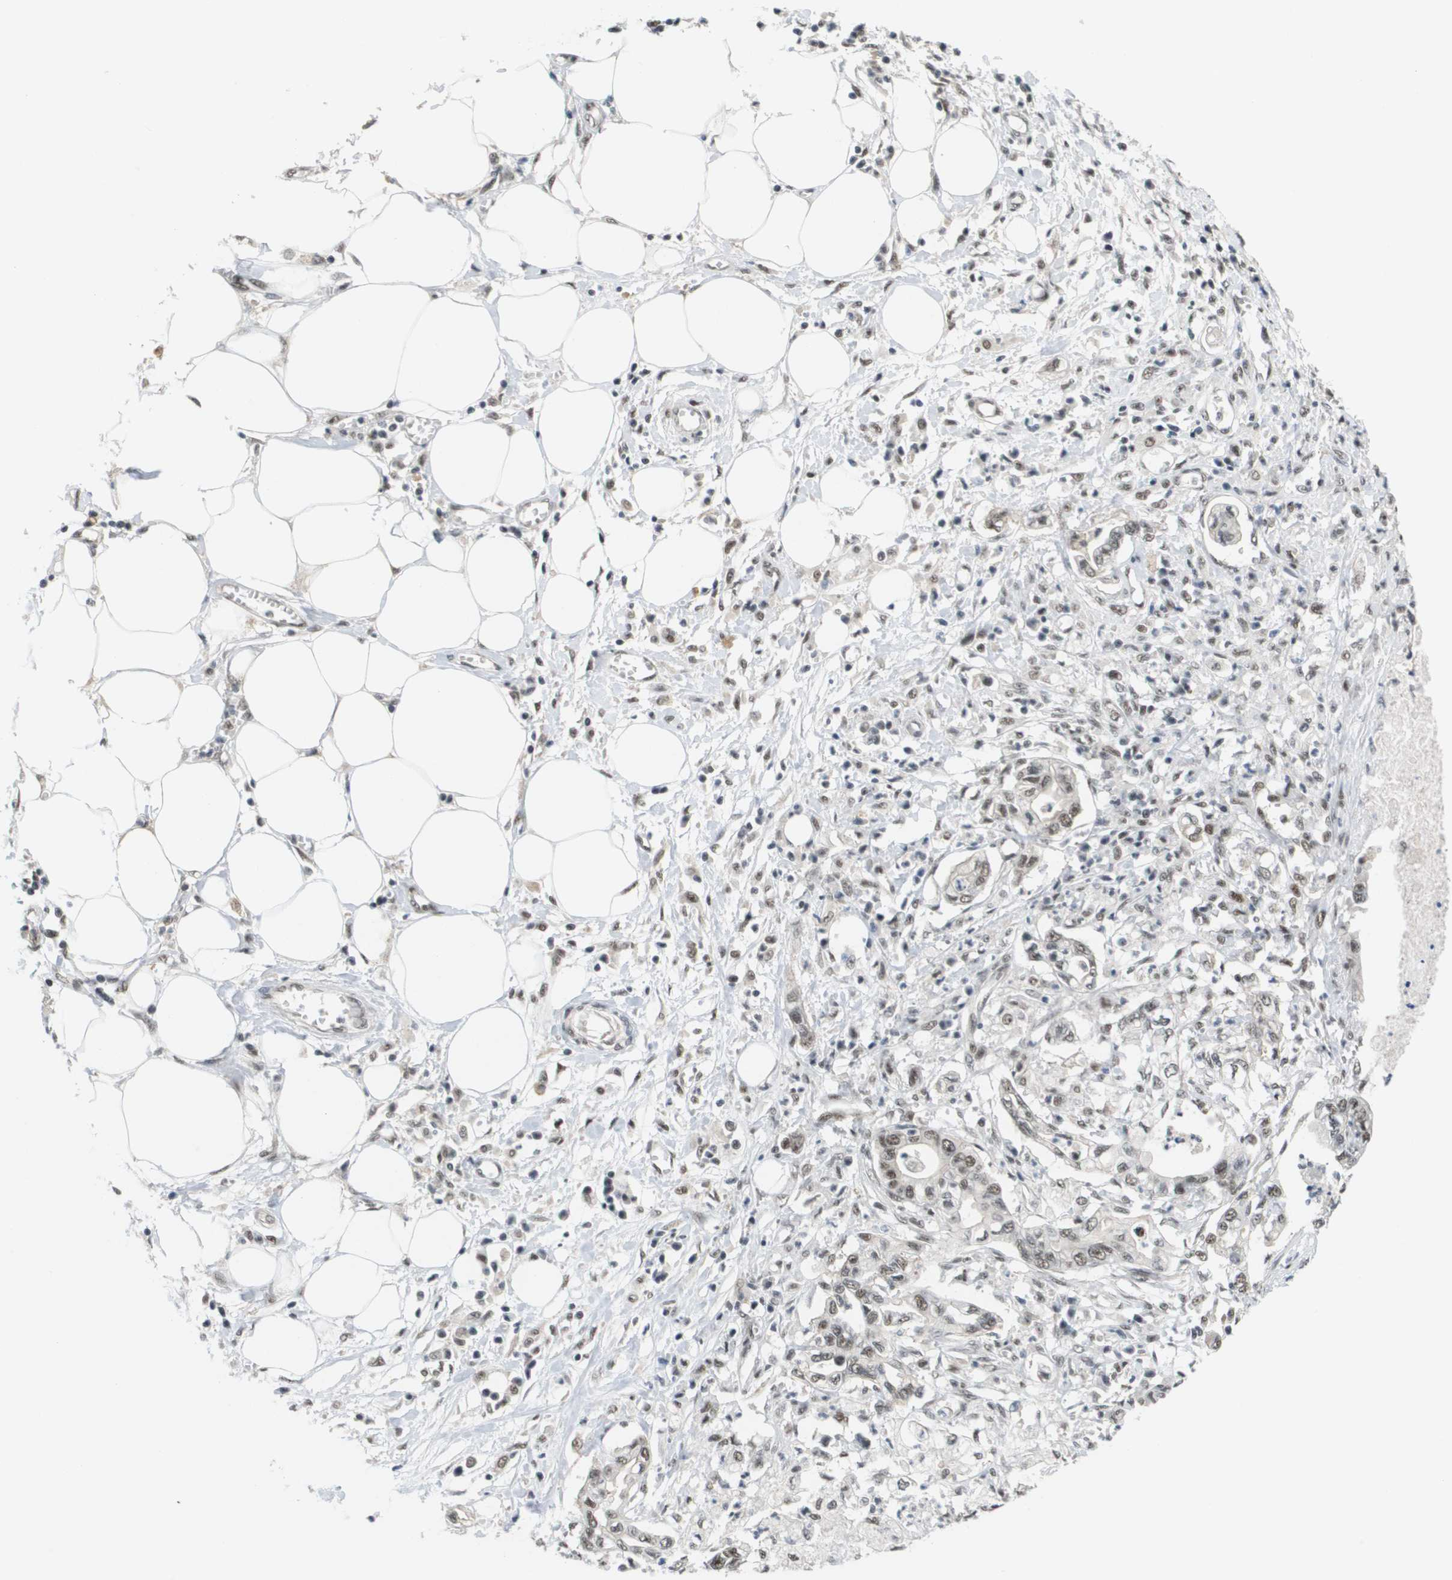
{"staining": {"intensity": "moderate", "quantity": ">75%", "location": "nuclear"}, "tissue": "pancreatic cancer", "cell_type": "Tumor cells", "image_type": "cancer", "snomed": [{"axis": "morphology", "description": "Adenocarcinoma, NOS"}, {"axis": "topography", "description": "Pancreas"}], "caption": "Human adenocarcinoma (pancreatic) stained with a protein marker exhibits moderate staining in tumor cells.", "gene": "ISY1", "patient": {"sex": "male", "age": 56}}